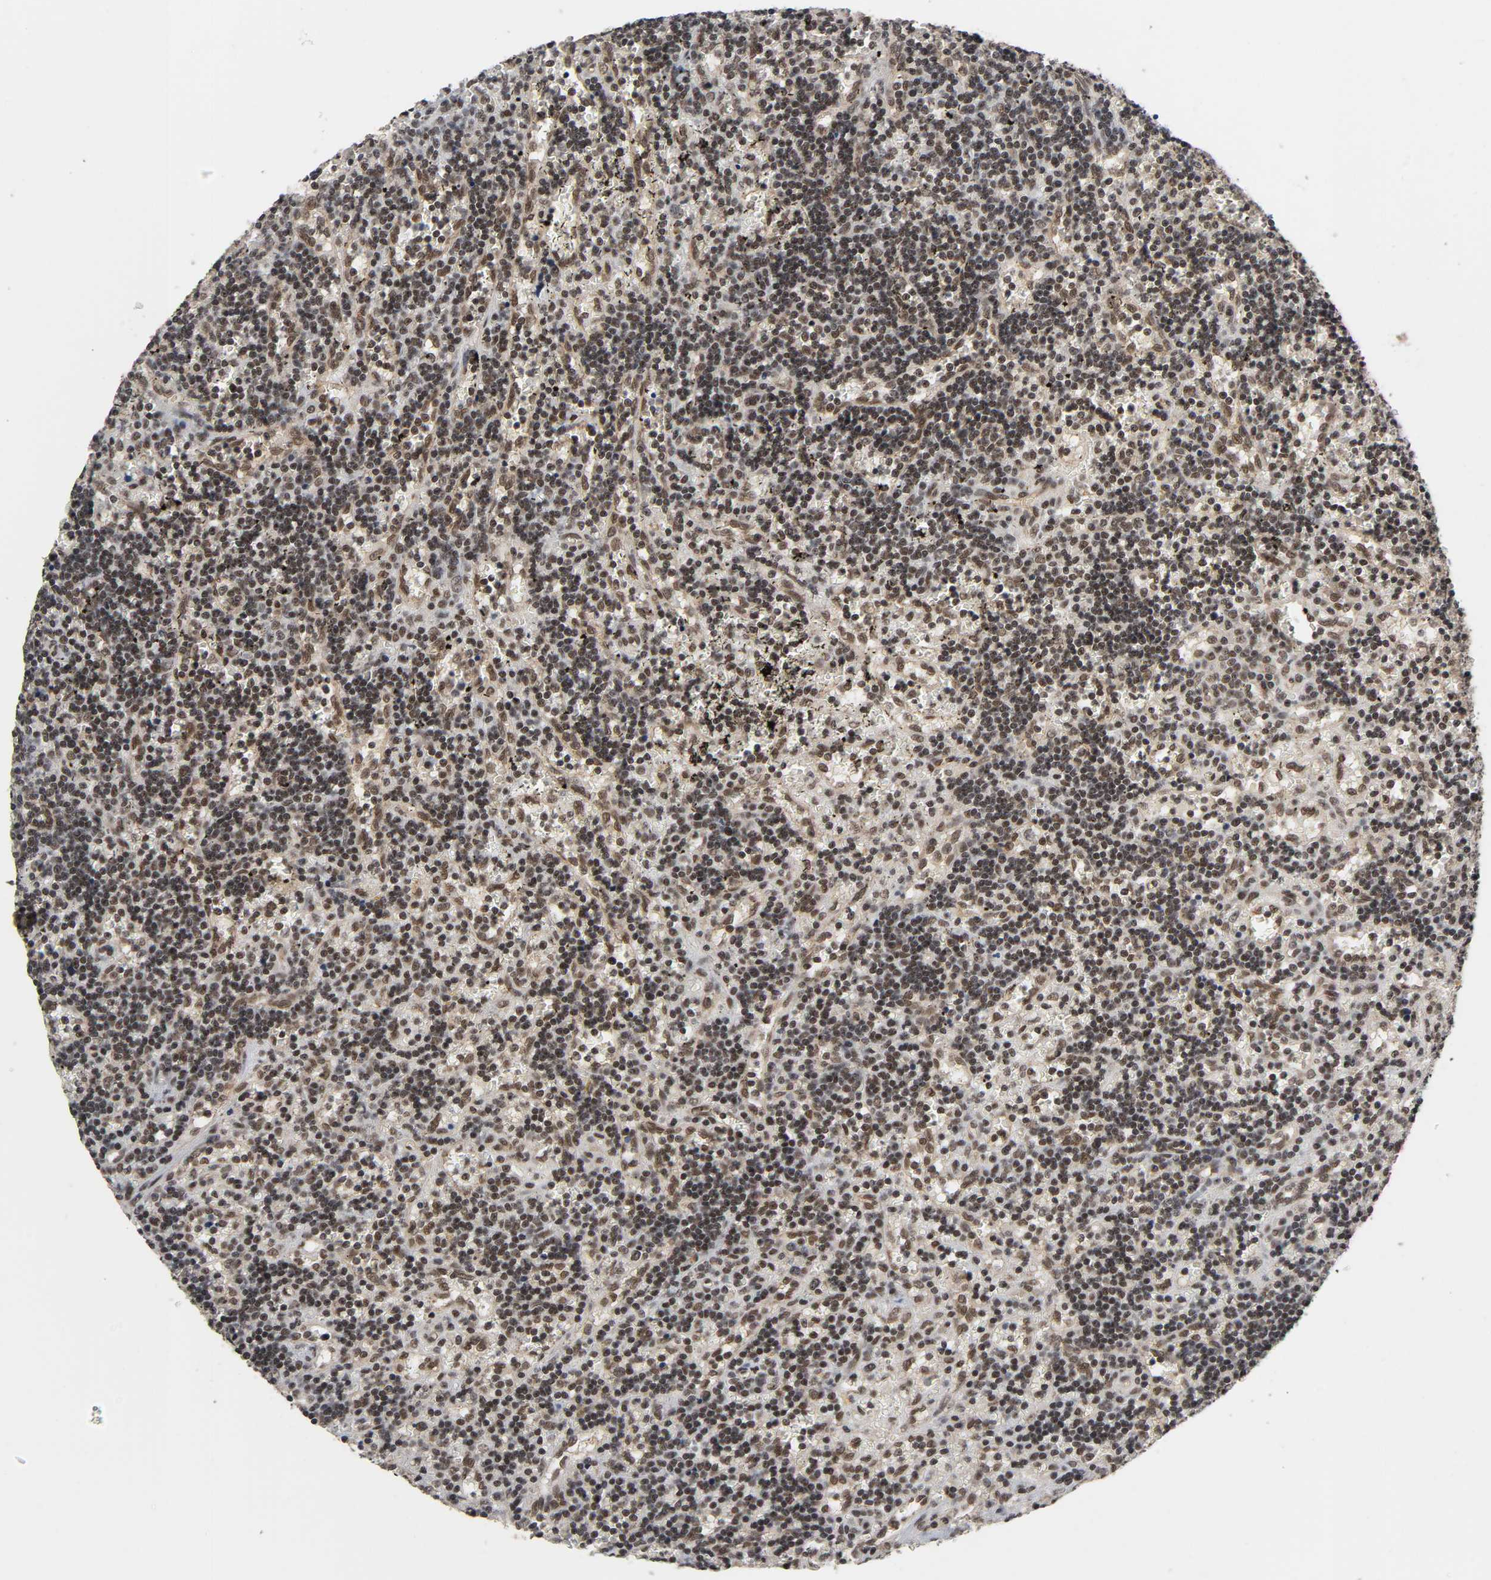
{"staining": {"intensity": "moderate", "quantity": "25%-75%", "location": "cytoplasmic/membranous,nuclear"}, "tissue": "lymphoma", "cell_type": "Tumor cells", "image_type": "cancer", "snomed": [{"axis": "morphology", "description": "Malignant lymphoma, non-Hodgkin's type, Low grade"}, {"axis": "topography", "description": "Spleen"}], "caption": "Protein expression analysis of lymphoma reveals moderate cytoplasmic/membranous and nuclear expression in about 25%-75% of tumor cells. (DAB IHC, brown staining for protein, blue staining for nuclei).", "gene": "ZNF384", "patient": {"sex": "male", "age": 60}}